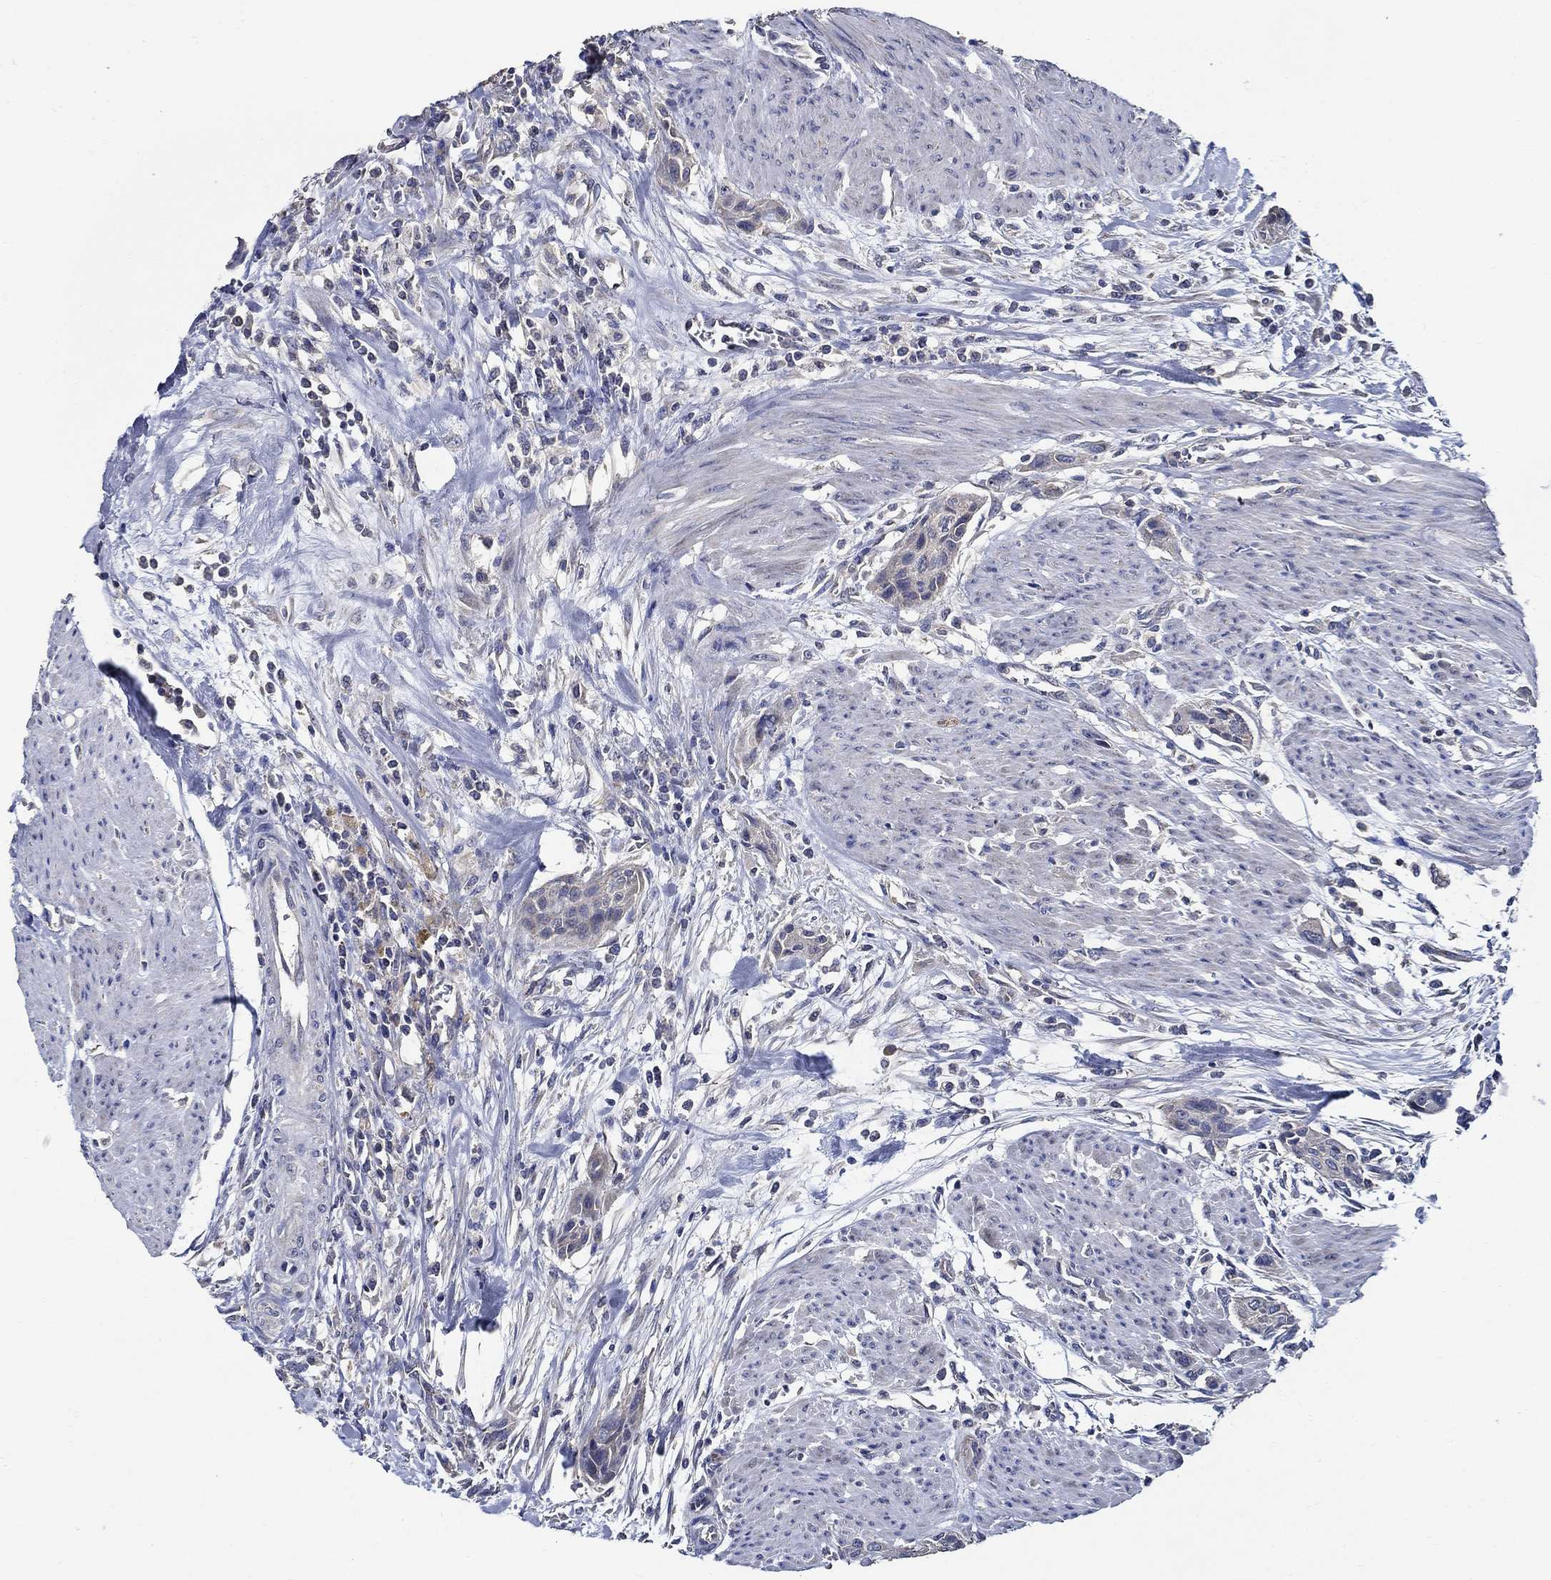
{"staining": {"intensity": "negative", "quantity": "none", "location": "none"}, "tissue": "urothelial cancer", "cell_type": "Tumor cells", "image_type": "cancer", "snomed": [{"axis": "morphology", "description": "Urothelial carcinoma, High grade"}, {"axis": "topography", "description": "Urinary bladder"}], "caption": "The image demonstrates no staining of tumor cells in high-grade urothelial carcinoma. (Brightfield microscopy of DAB IHC at high magnification).", "gene": "WDR53", "patient": {"sex": "male", "age": 35}}